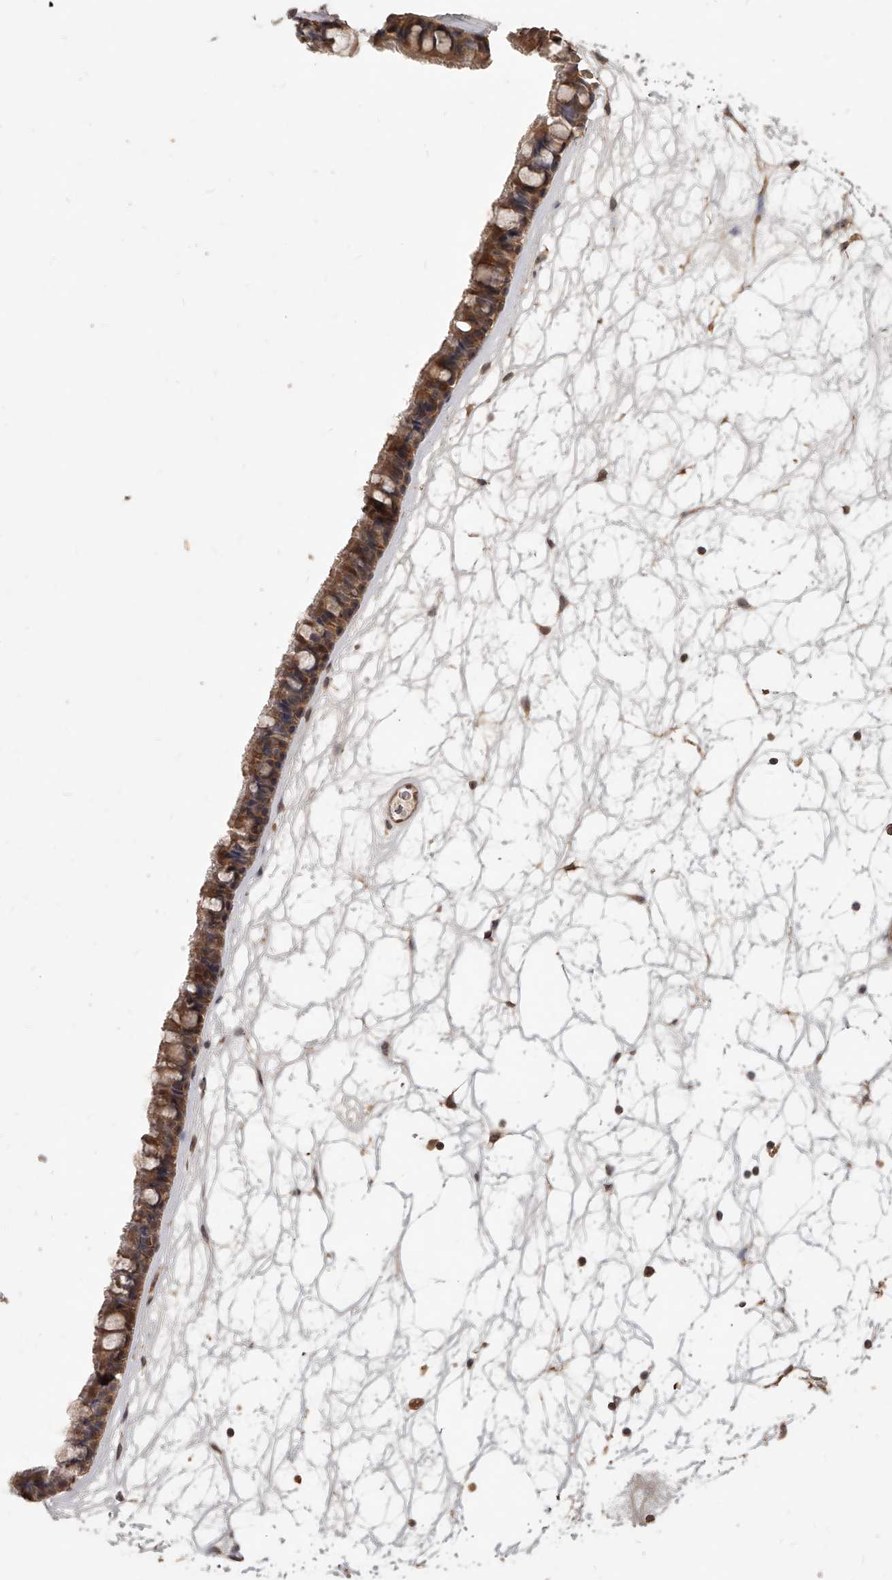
{"staining": {"intensity": "moderate", "quantity": ">75%", "location": "cytoplasmic/membranous"}, "tissue": "nasopharynx", "cell_type": "Respiratory epithelial cells", "image_type": "normal", "snomed": [{"axis": "morphology", "description": "Normal tissue, NOS"}, {"axis": "topography", "description": "Nasopharynx"}], "caption": "Nasopharynx stained for a protein displays moderate cytoplasmic/membranous positivity in respiratory epithelial cells. The protein of interest is stained brown, and the nuclei are stained in blue (DAB (3,3'-diaminobenzidine) IHC with brightfield microscopy, high magnification).", "gene": "SLC37A1", "patient": {"sex": "male", "age": 64}}